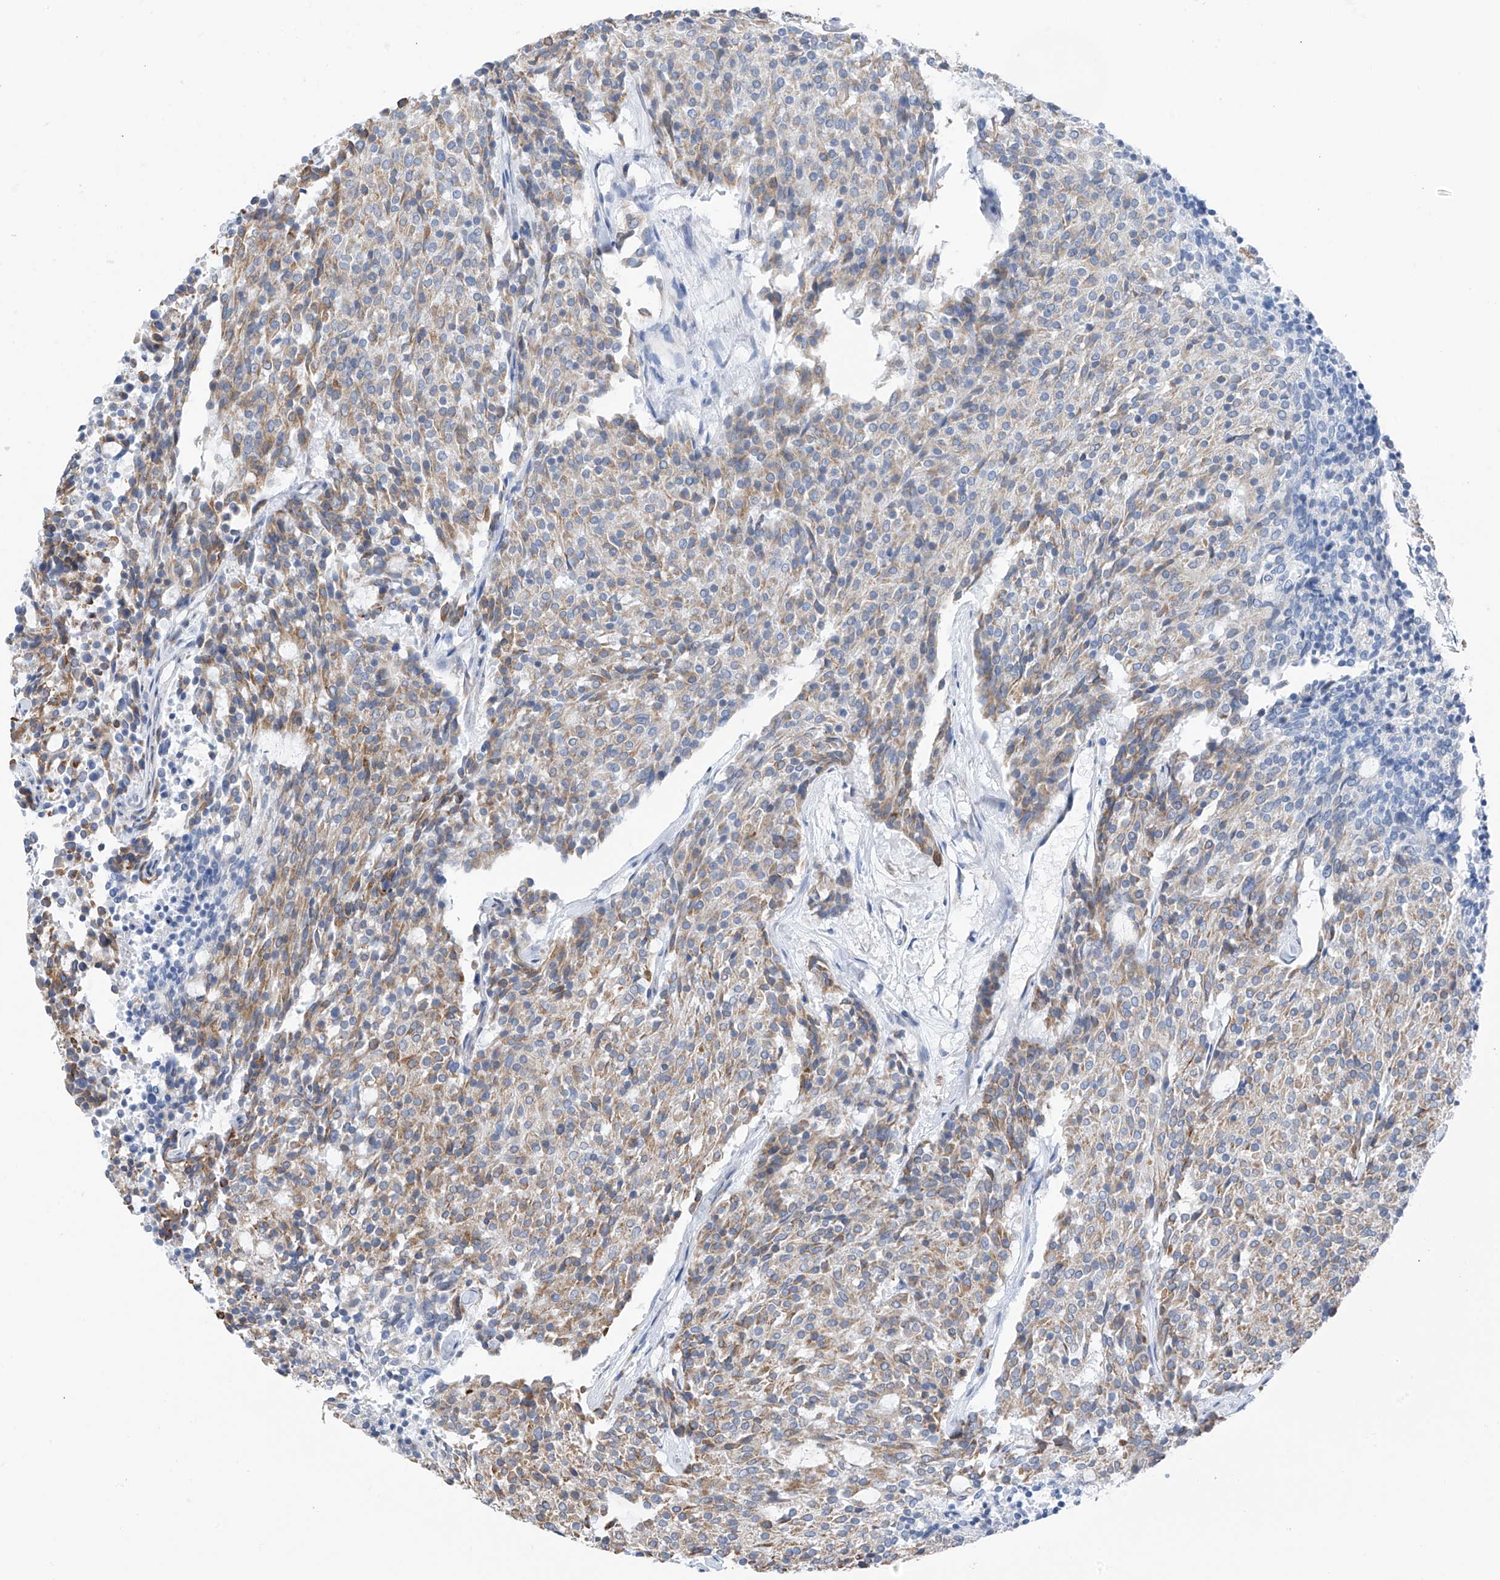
{"staining": {"intensity": "weak", "quantity": "<25%", "location": "cytoplasmic/membranous"}, "tissue": "carcinoid", "cell_type": "Tumor cells", "image_type": "cancer", "snomed": [{"axis": "morphology", "description": "Carcinoid, malignant, NOS"}, {"axis": "topography", "description": "Pancreas"}], "caption": "High magnification brightfield microscopy of carcinoid (malignant) stained with DAB (3,3'-diaminobenzidine) (brown) and counterstained with hematoxylin (blue): tumor cells show no significant staining.", "gene": "RCN2", "patient": {"sex": "female", "age": 54}}